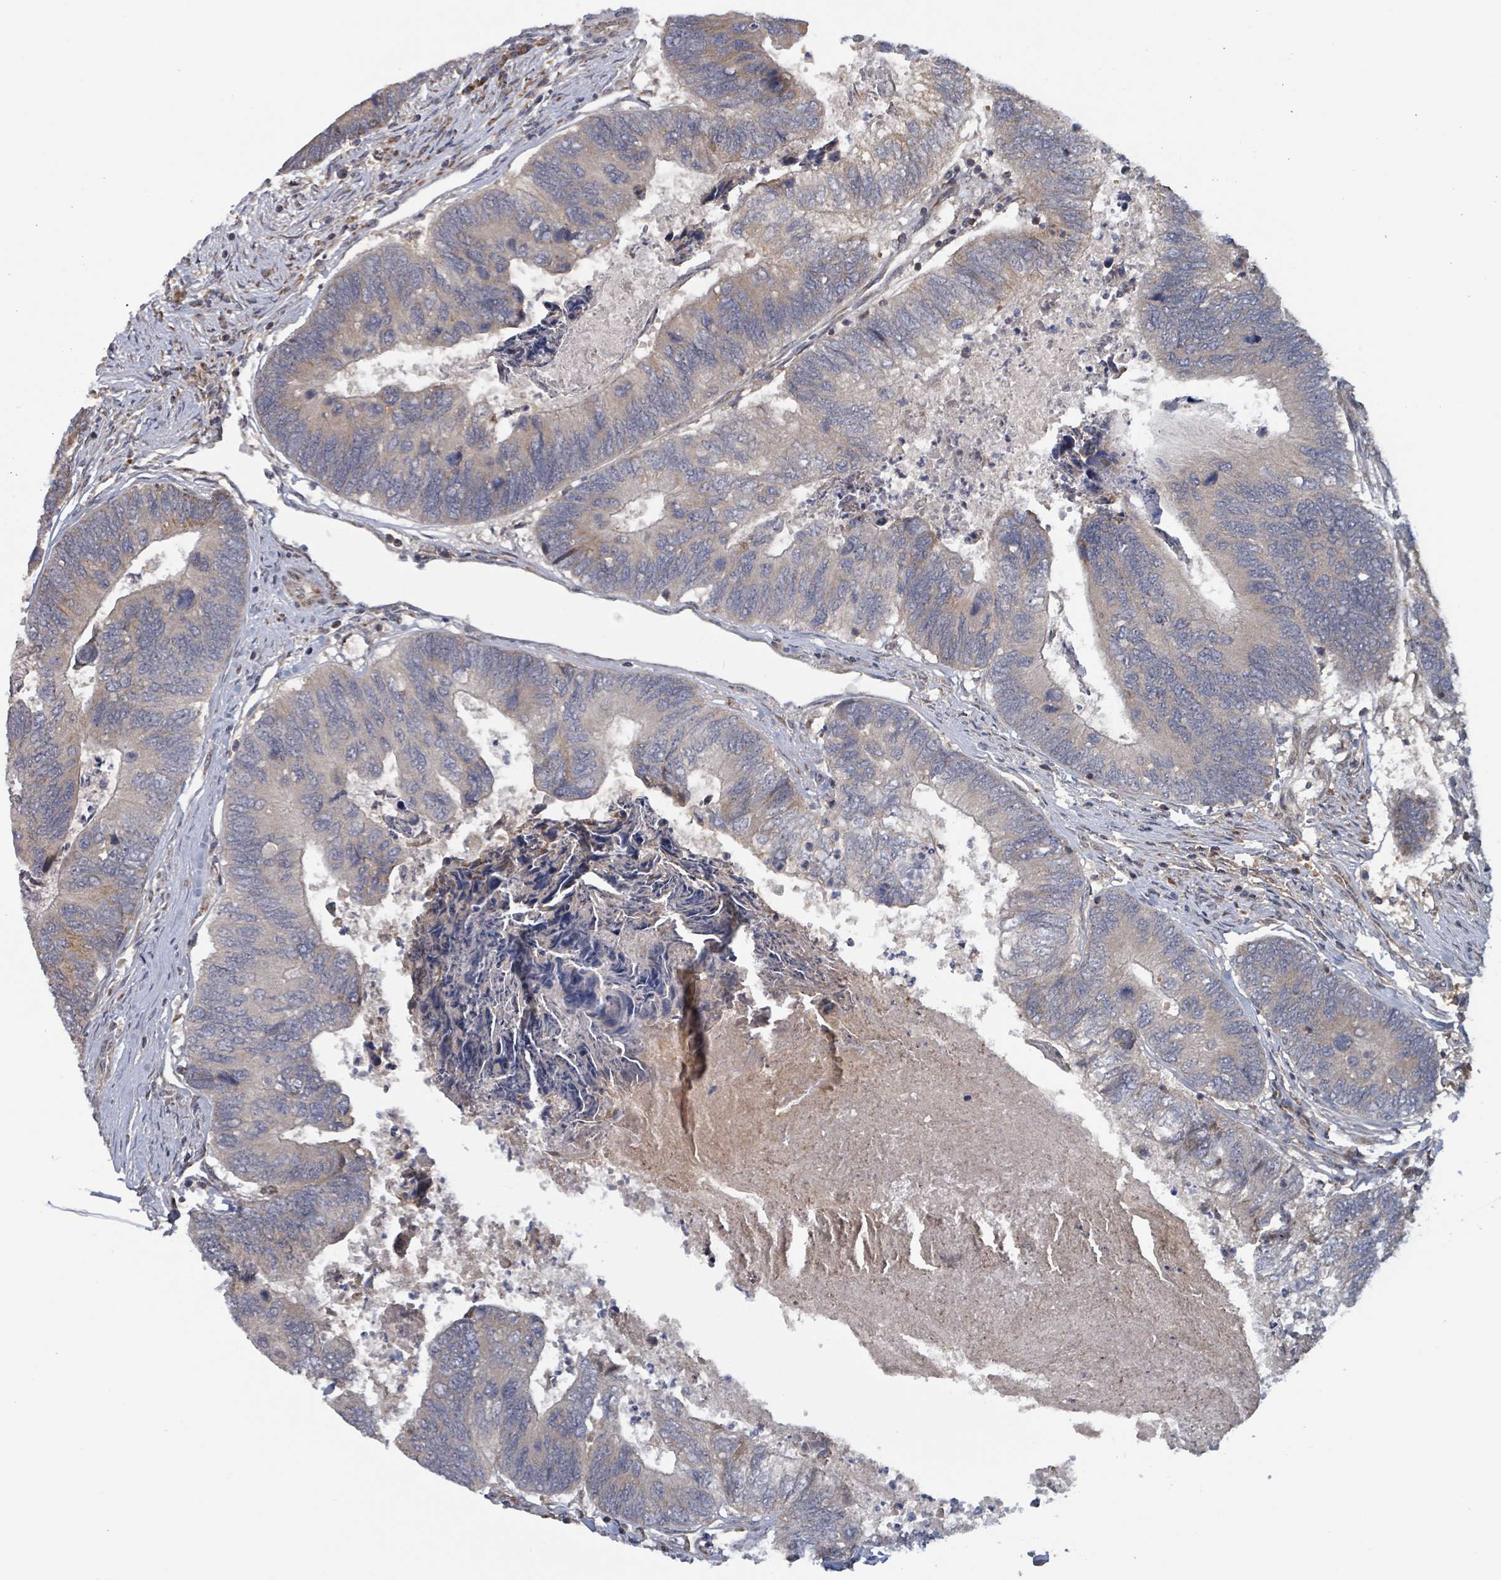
{"staining": {"intensity": "weak", "quantity": "<25%", "location": "cytoplasmic/membranous"}, "tissue": "colorectal cancer", "cell_type": "Tumor cells", "image_type": "cancer", "snomed": [{"axis": "morphology", "description": "Adenocarcinoma, NOS"}, {"axis": "topography", "description": "Colon"}], "caption": "Human colorectal cancer (adenocarcinoma) stained for a protein using immunohistochemistry (IHC) displays no expression in tumor cells.", "gene": "HIVEP1", "patient": {"sex": "female", "age": 67}}